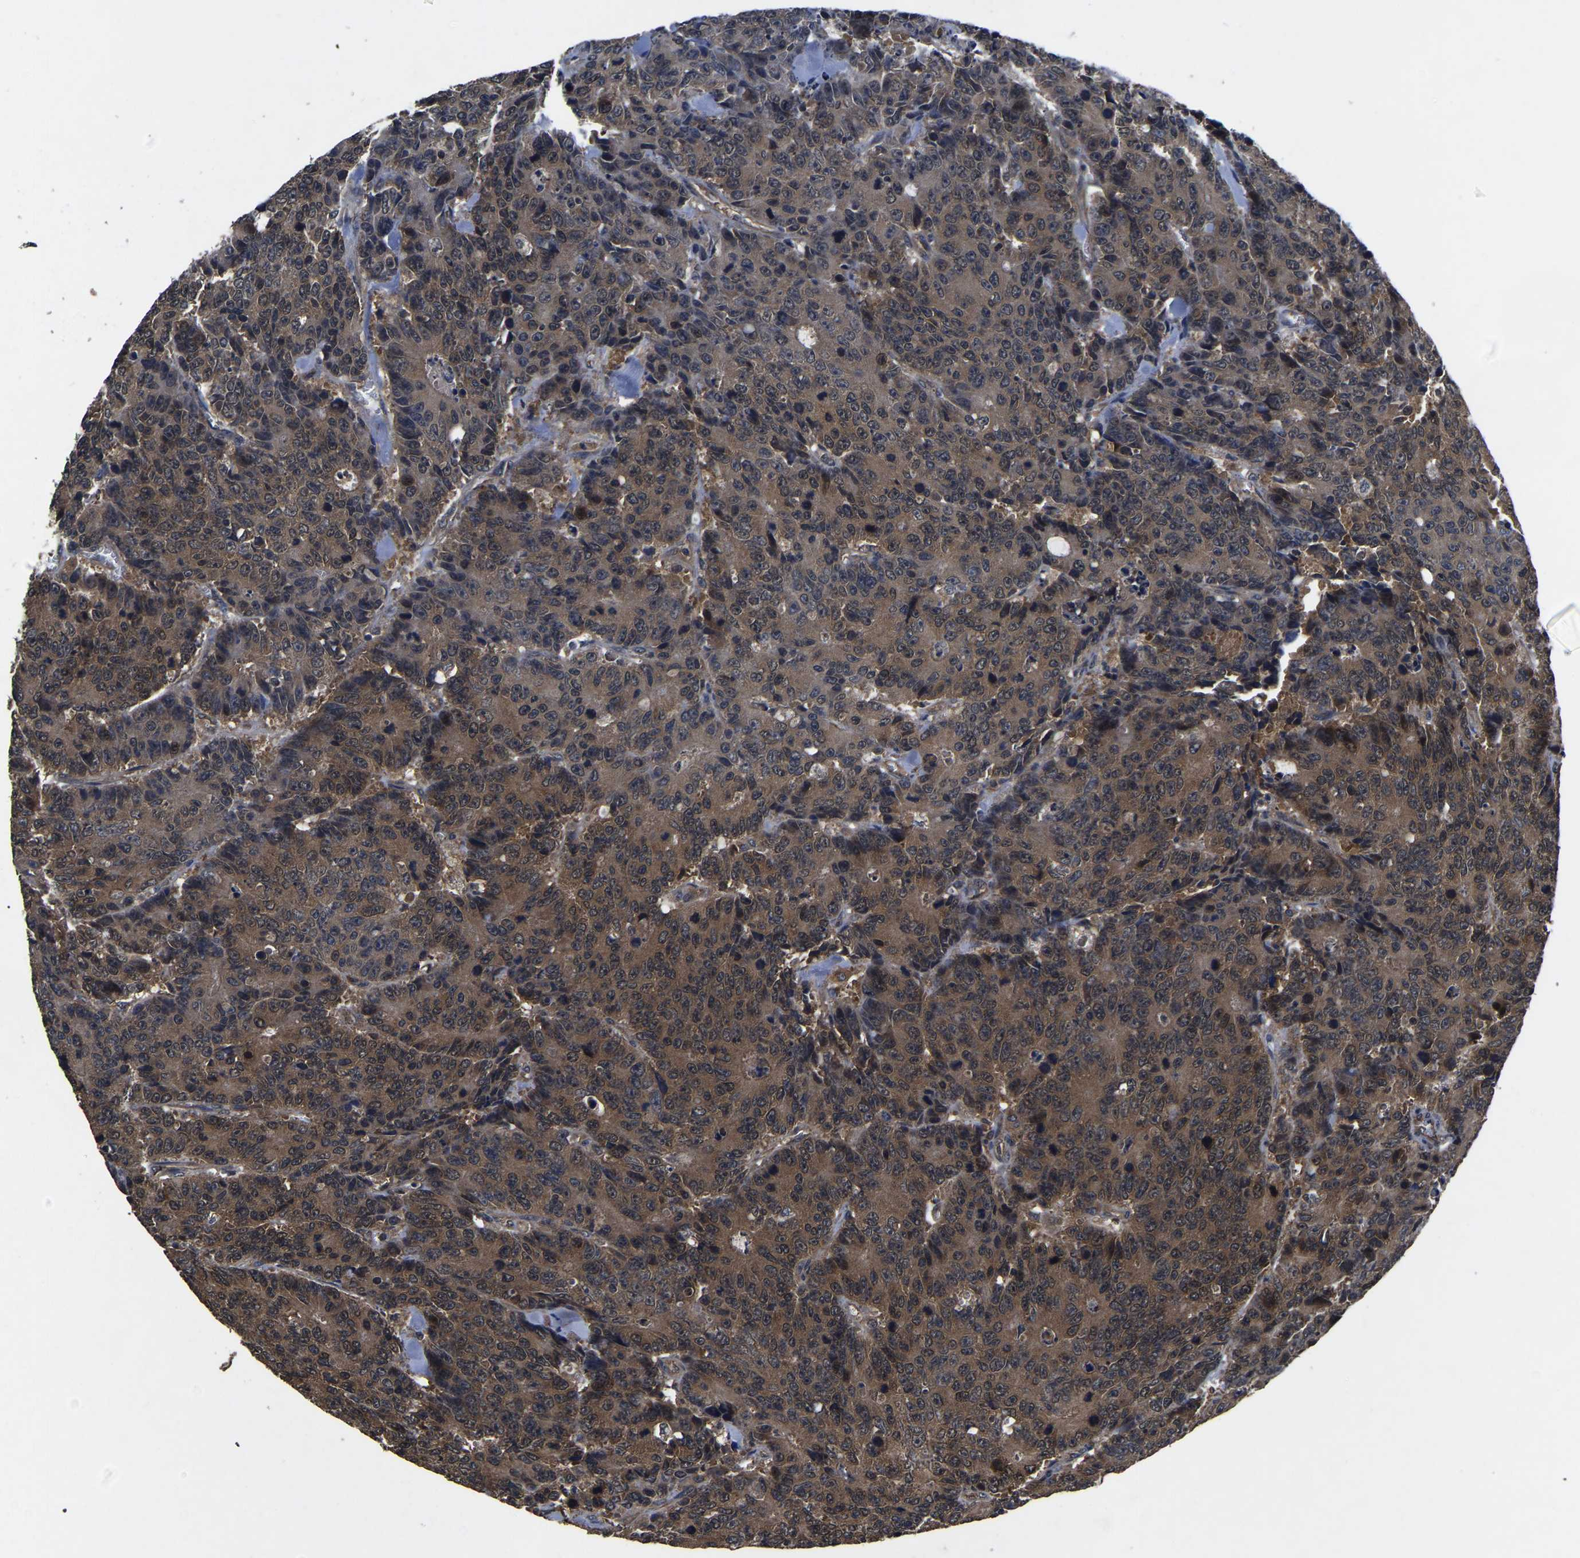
{"staining": {"intensity": "moderate", "quantity": ">75%", "location": "cytoplasmic/membranous"}, "tissue": "colorectal cancer", "cell_type": "Tumor cells", "image_type": "cancer", "snomed": [{"axis": "morphology", "description": "Adenocarcinoma, NOS"}, {"axis": "topography", "description": "Colon"}], "caption": "The micrograph reveals a brown stain indicating the presence of a protein in the cytoplasmic/membranous of tumor cells in adenocarcinoma (colorectal).", "gene": "CRYZL1", "patient": {"sex": "female", "age": 86}}